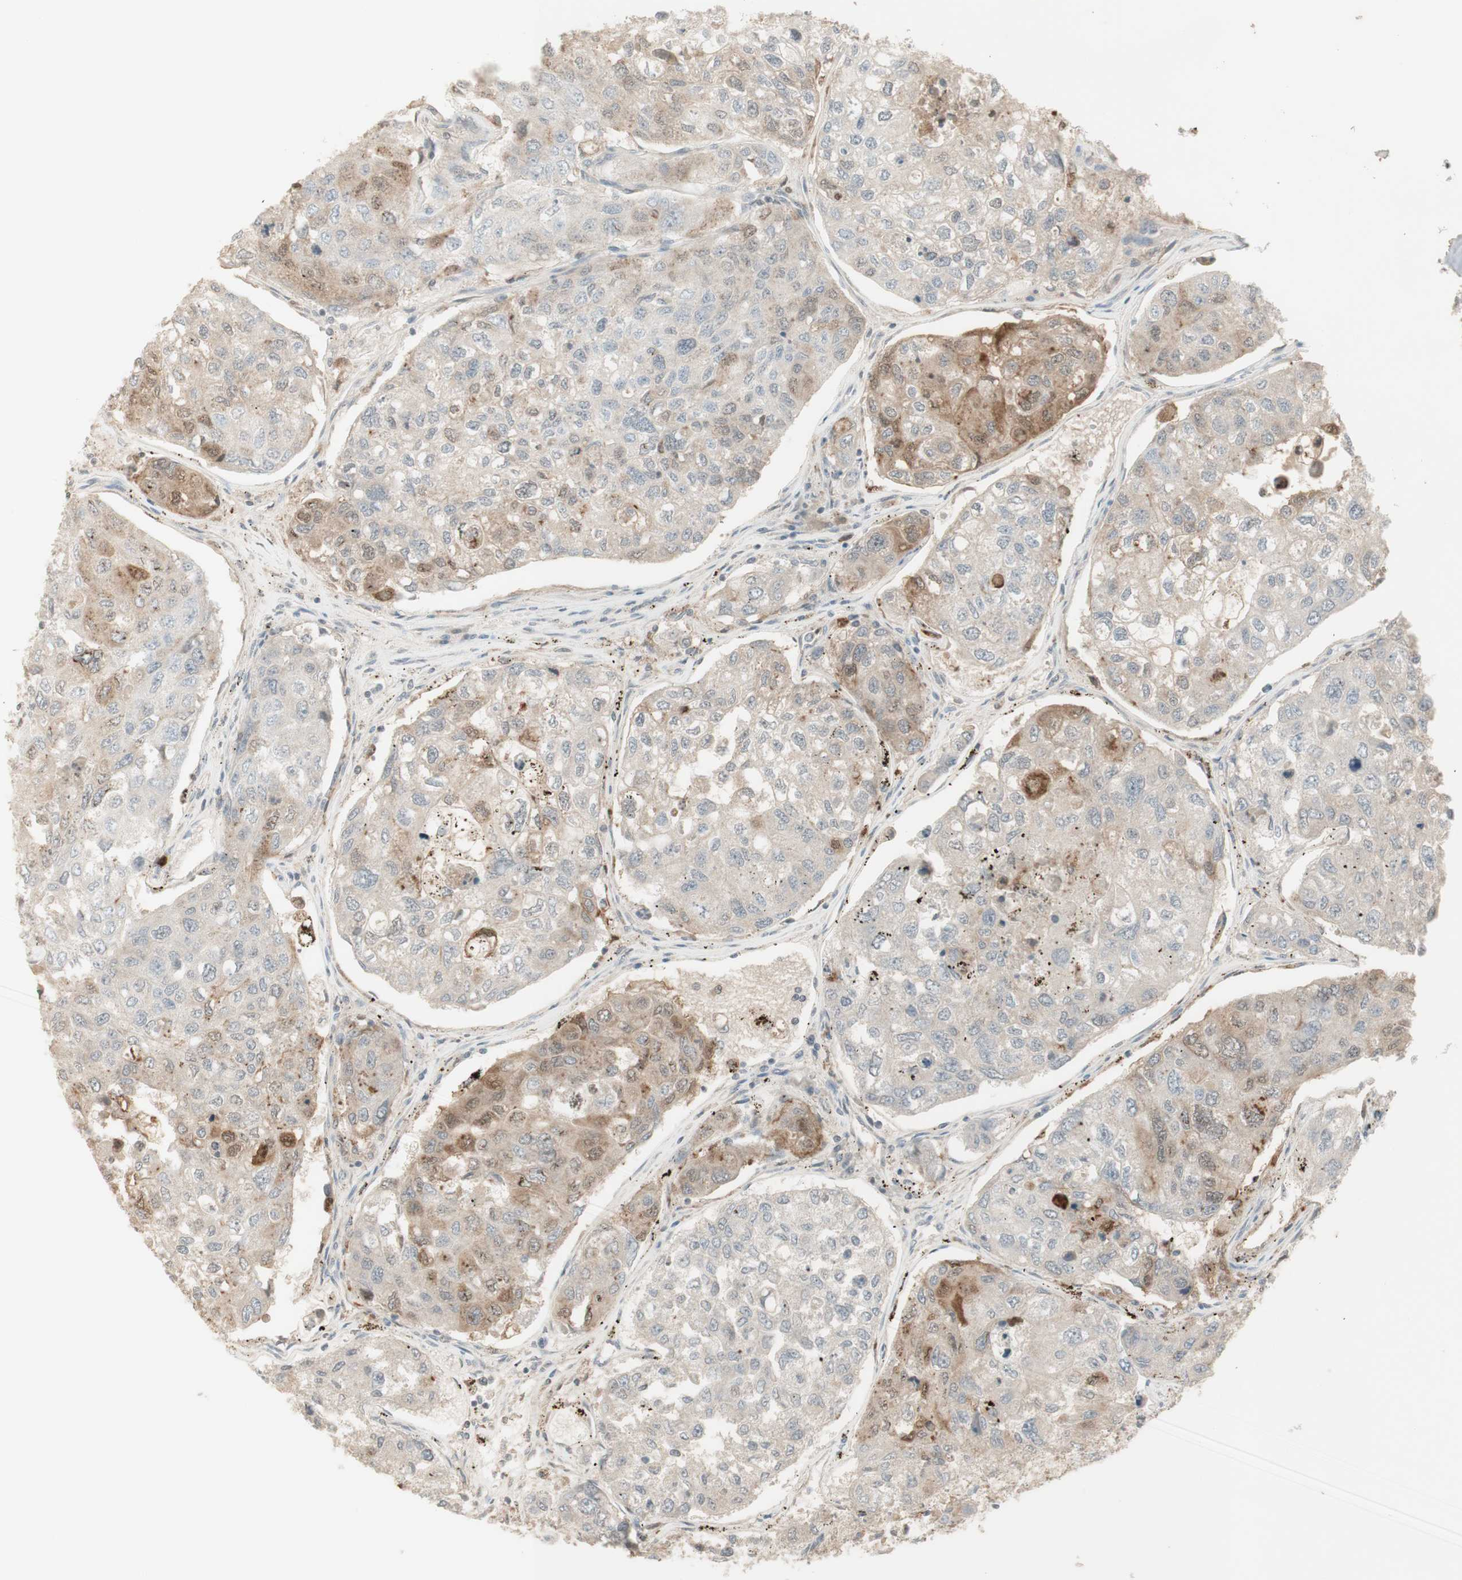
{"staining": {"intensity": "moderate", "quantity": "<25%", "location": "cytoplasmic/membranous,nuclear"}, "tissue": "urothelial cancer", "cell_type": "Tumor cells", "image_type": "cancer", "snomed": [{"axis": "morphology", "description": "Urothelial carcinoma, High grade"}, {"axis": "topography", "description": "Lymph node"}, {"axis": "topography", "description": "Urinary bladder"}], "caption": "Human urothelial cancer stained for a protein (brown) demonstrates moderate cytoplasmic/membranous and nuclear positive staining in approximately <25% of tumor cells.", "gene": "NID1", "patient": {"sex": "male", "age": 51}}